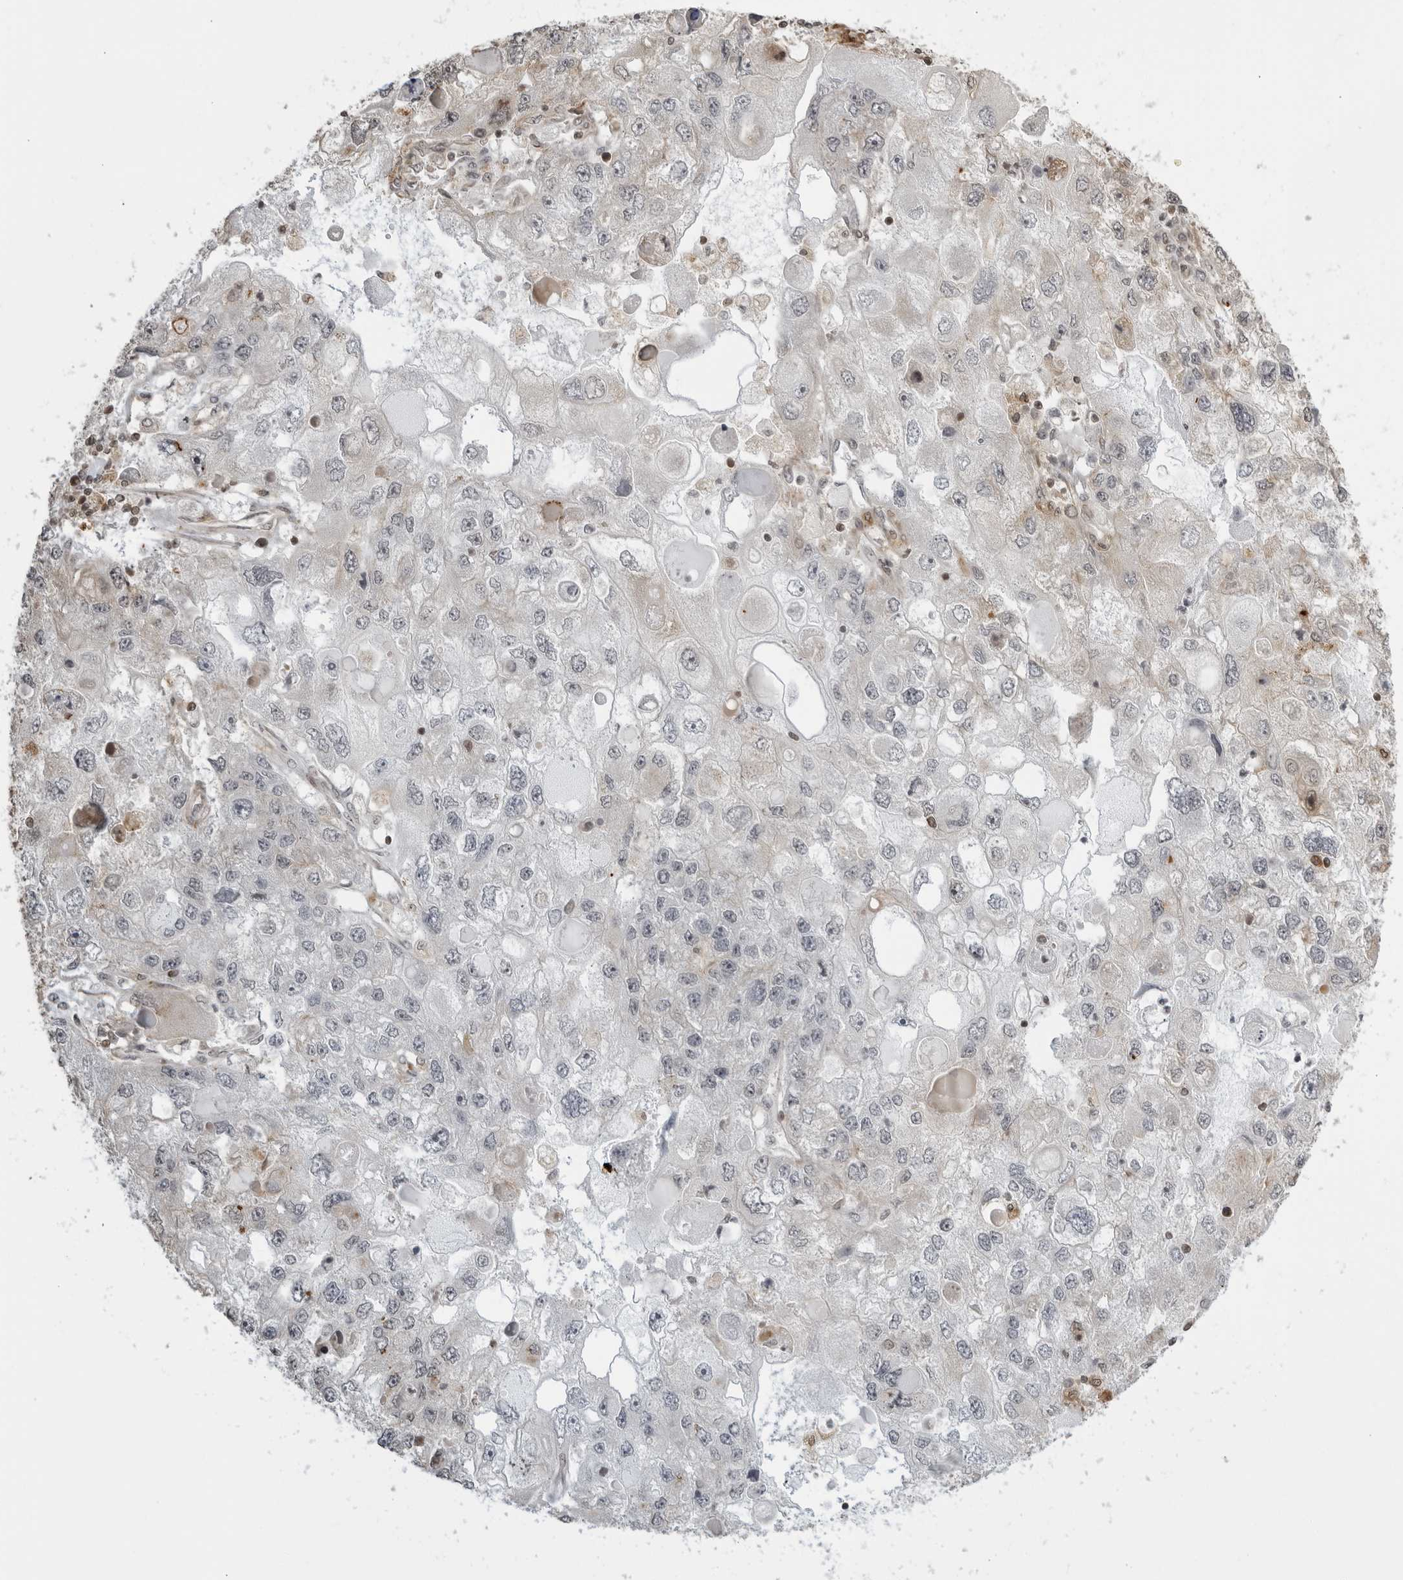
{"staining": {"intensity": "negative", "quantity": "none", "location": "none"}, "tissue": "endometrial cancer", "cell_type": "Tumor cells", "image_type": "cancer", "snomed": [{"axis": "morphology", "description": "Adenocarcinoma, NOS"}, {"axis": "topography", "description": "Endometrium"}], "caption": "DAB (3,3'-diaminobenzidine) immunohistochemical staining of human endometrial adenocarcinoma demonstrates no significant staining in tumor cells.", "gene": "TCF21", "patient": {"sex": "female", "age": 49}}